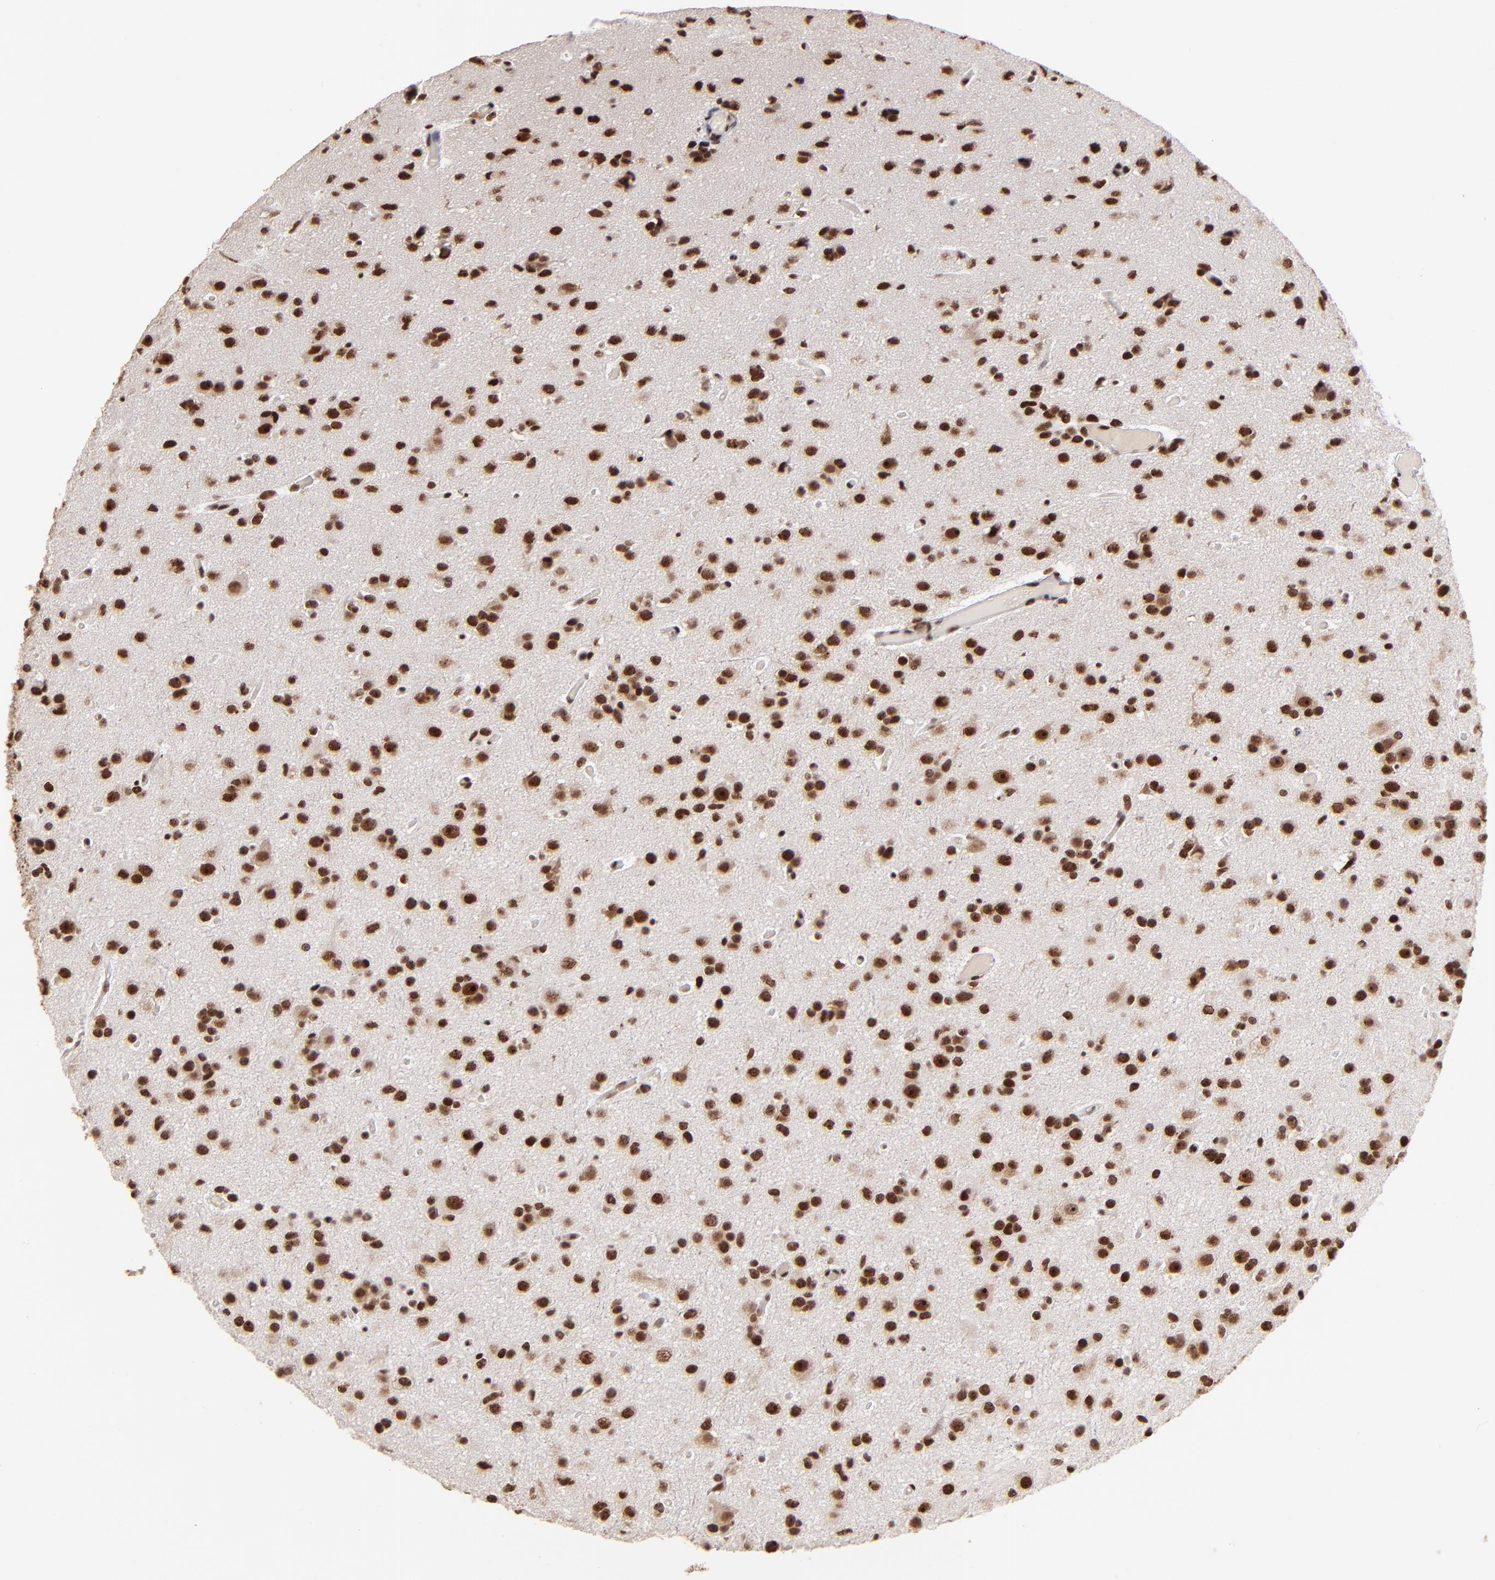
{"staining": {"intensity": "strong", "quantity": ">75%", "location": "nuclear"}, "tissue": "glioma", "cell_type": "Tumor cells", "image_type": "cancer", "snomed": [{"axis": "morphology", "description": "Glioma, malignant, Low grade"}, {"axis": "topography", "description": "Brain"}], "caption": "IHC (DAB) staining of malignant low-grade glioma displays strong nuclear protein expression in approximately >75% of tumor cells.", "gene": "ZNF146", "patient": {"sex": "male", "age": 42}}